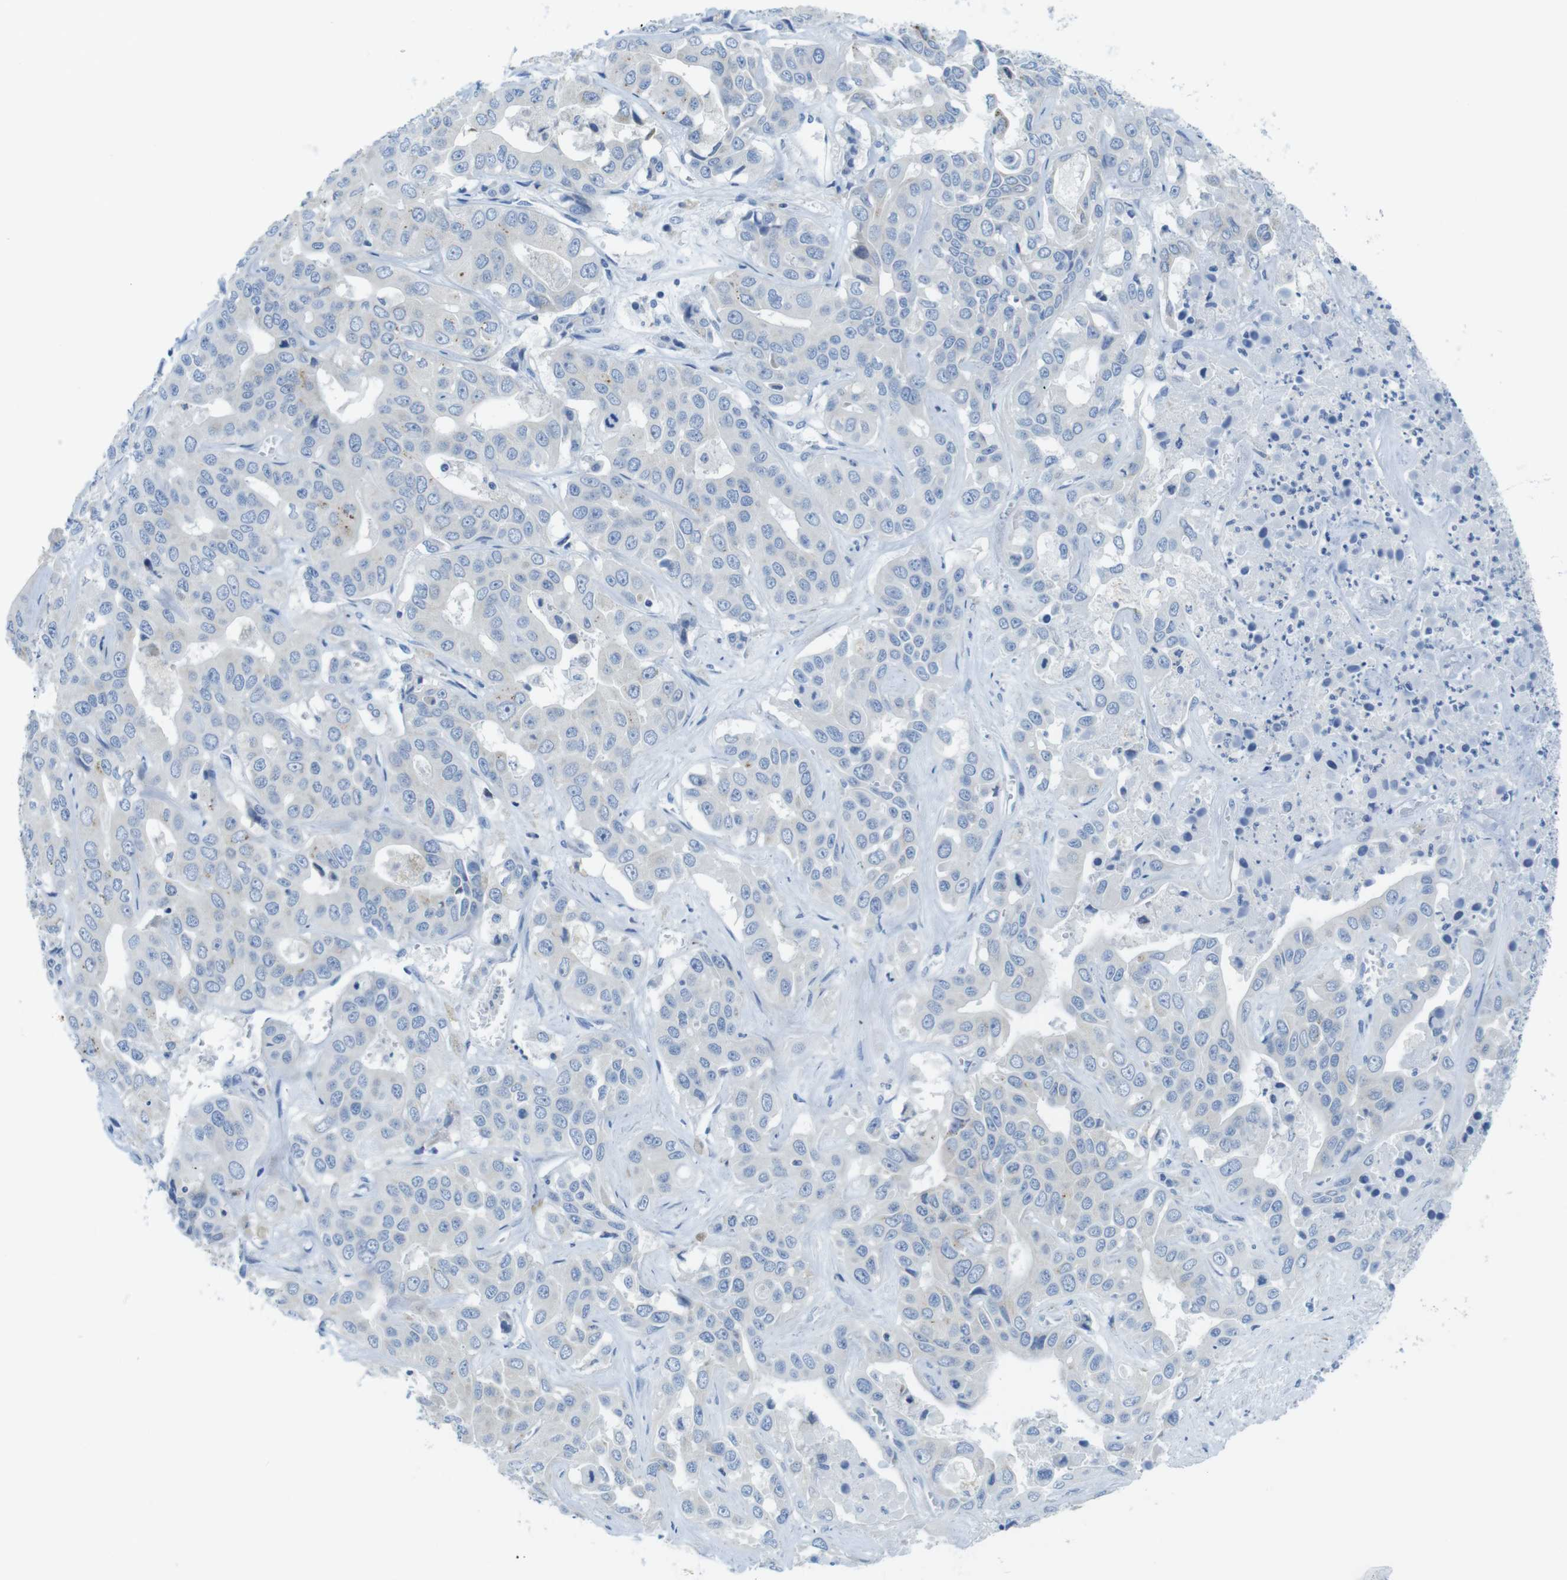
{"staining": {"intensity": "negative", "quantity": "none", "location": "none"}, "tissue": "liver cancer", "cell_type": "Tumor cells", "image_type": "cancer", "snomed": [{"axis": "morphology", "description": "Cholangiocarcinoma"}, {"axis": "topography", "description": "Liver"}], "caption": "Tumor cells show no significant protein positivity in cholangiocarcinoma (liver).", "gene": "ASIC5", "patient": {"sex": "female", "age": 52}}